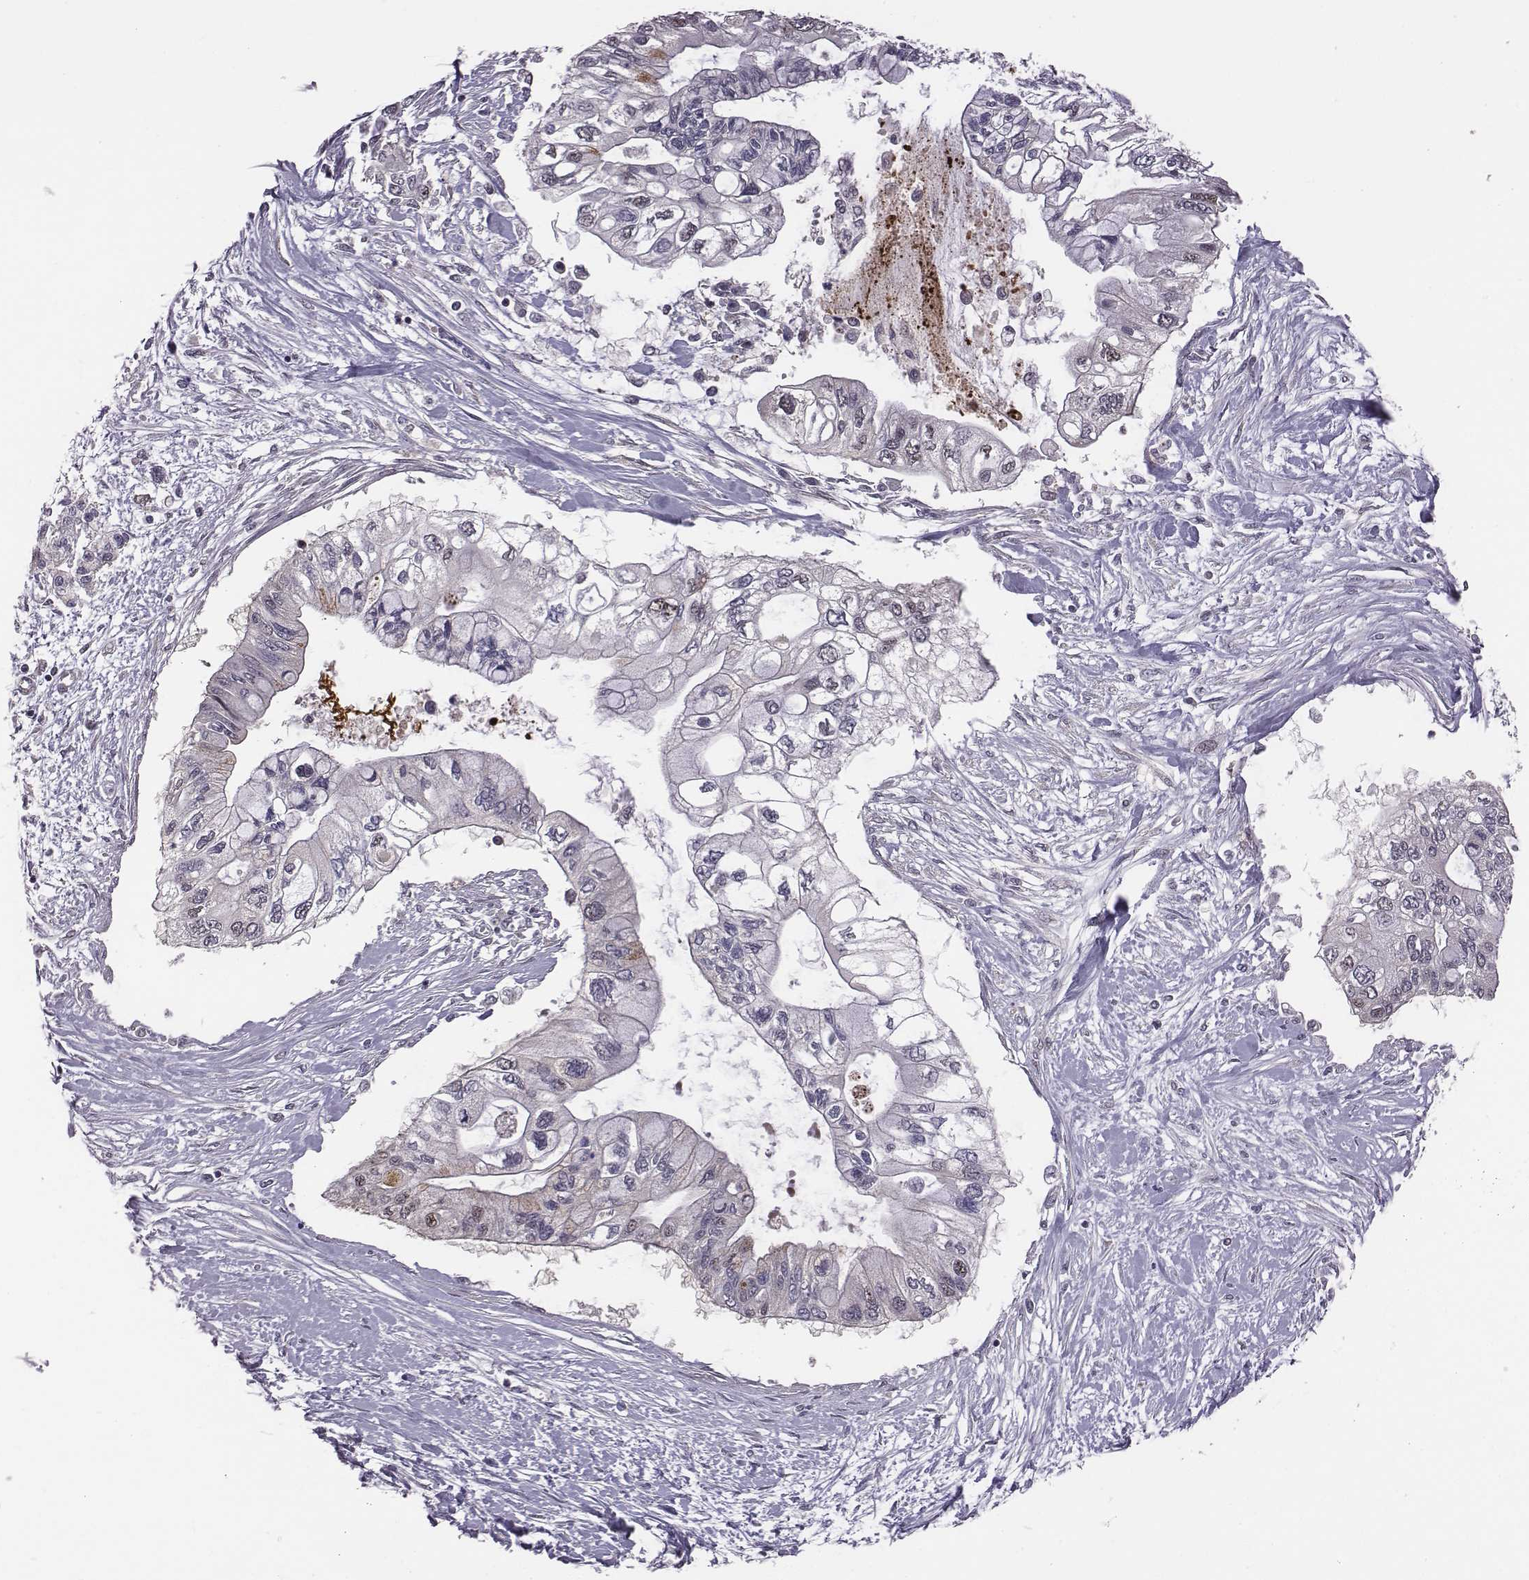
{"staining": {"intensity": "negative", "quantity": "none", "location": "none"}, "tissue": "pancreatic cancer", "cell_type": "Tumor cells", "image_type": "cancer", "snomed": [{"axis": "morphology", "description": "Adenocarcinoma, NOS"}, {"axis": "topography", "description": "Pancreas"}], "caption": "This is an IHC histopathology image of pancreatic adenocarcinoma. There is no expression in tumor cells.", "gene": "SMURF2", "patient": {"sex": "female", "age": 77}}